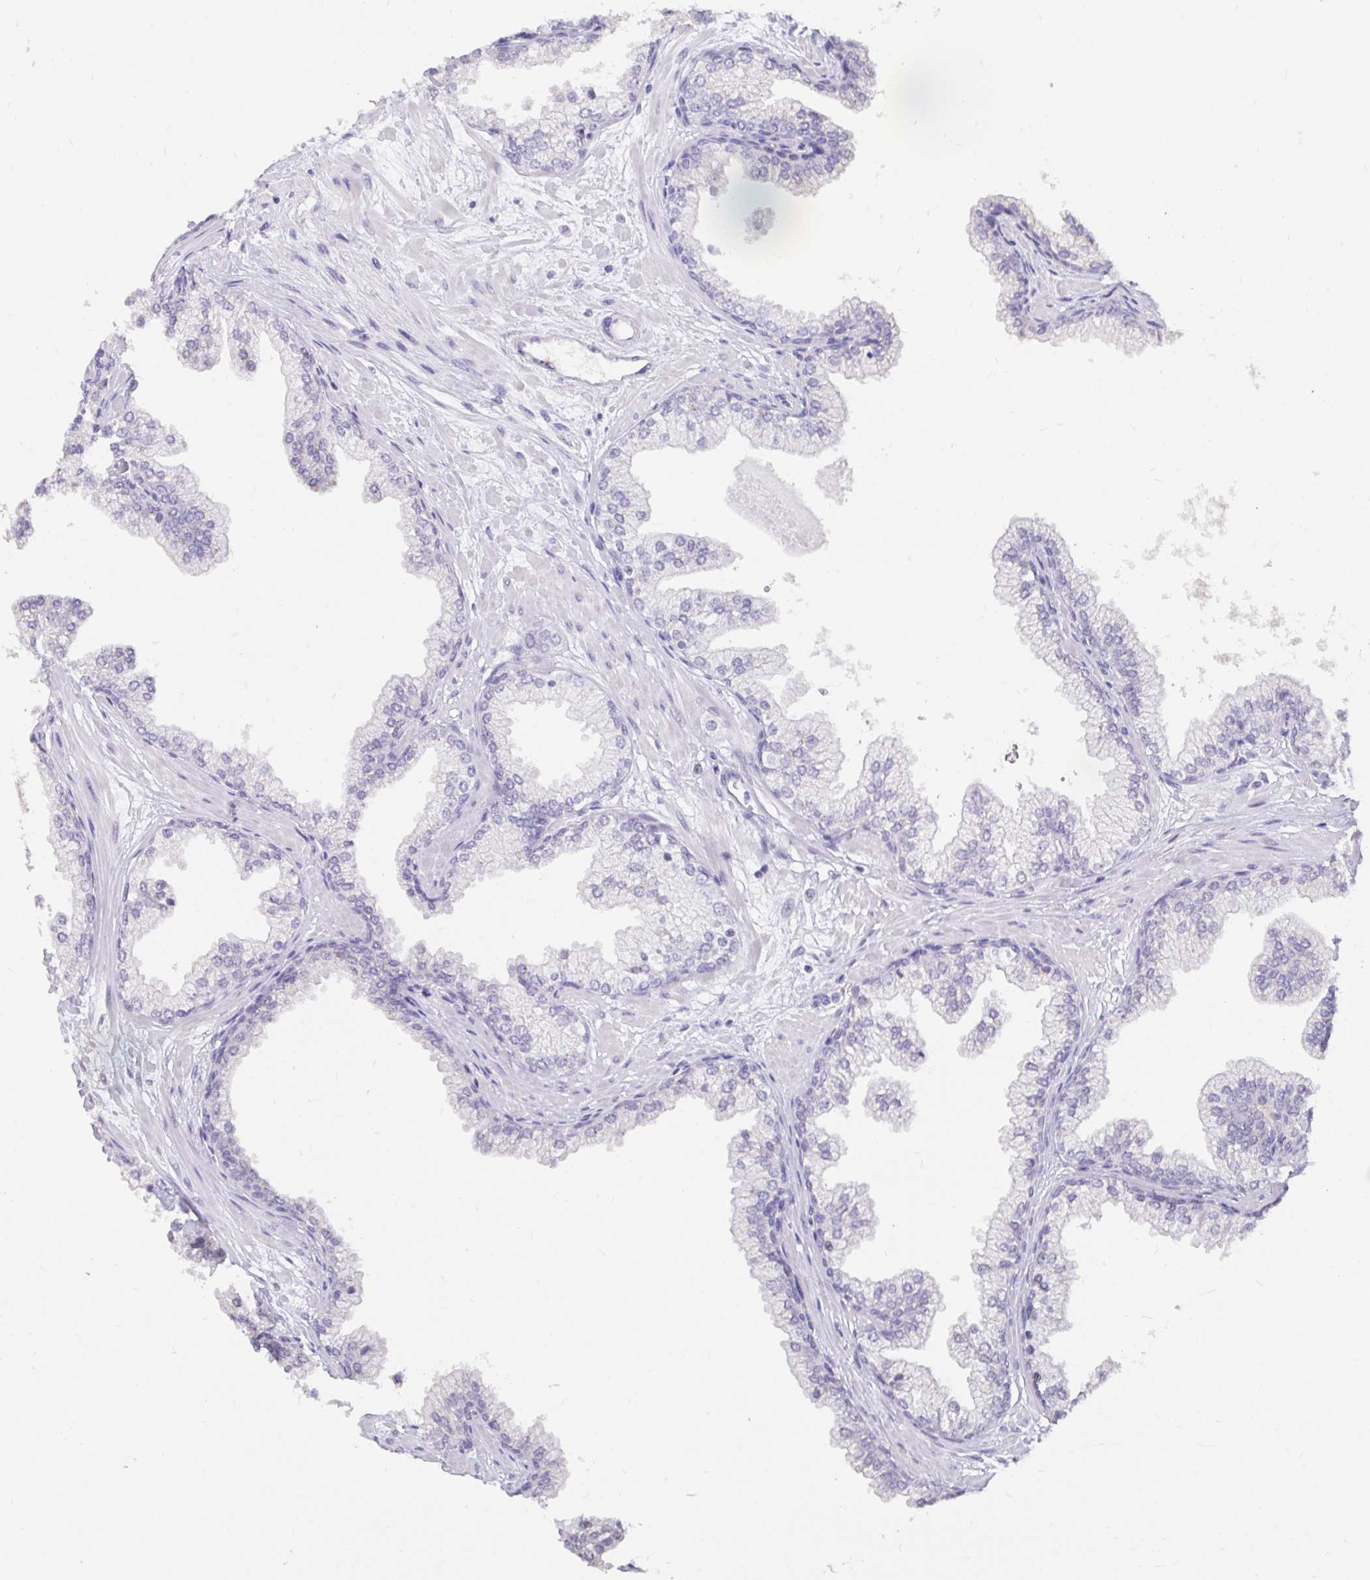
{"staining": {"intensity": "negative", "quantity": "none", "location": "none"}, "tissue": "prostate", "cell_type": "Glandular cells", "image_type": "normal", "snomed": [{"axis": "morphology", "description": "Normal tissue, NOS"}, {"axis": "topography", "description": "Prostate"}, {"axis": "topography", "description": "Peripheral nerve tissue"}], "caption": "IHC histopathology image of normal prostate: human prostate stained with DAB exhibits no significant protein expression in glandular cells. (Stains: DAB (3,3'-diaminobenzidine) immunohistochemistry (IHC) with hematoxylin counter stain, Microscopy: brightfield microscopy at high magnification).", "gene": "ANLN", "patient": {"sex": "male", "age": 61}}